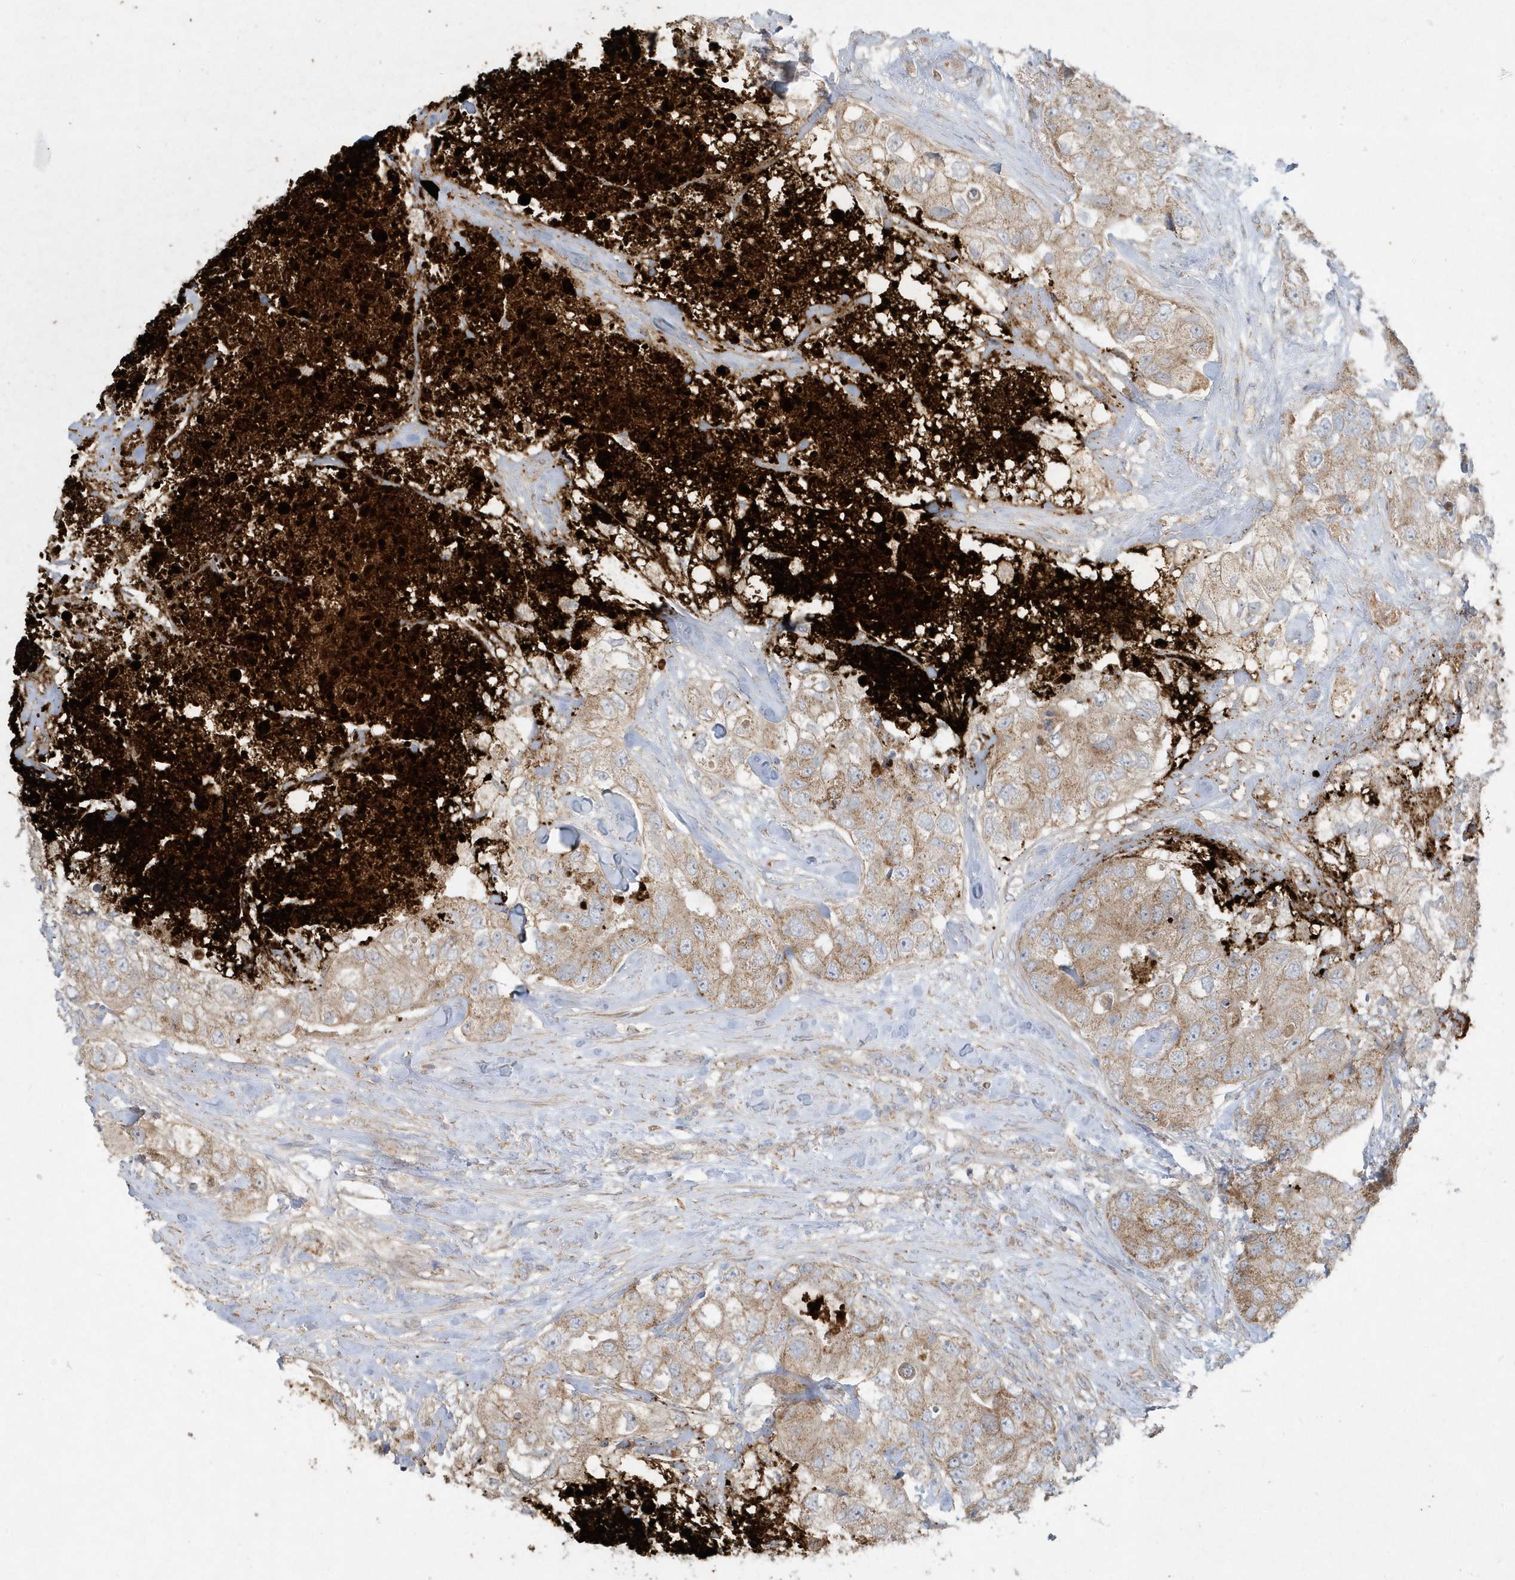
{"staining": {"intensity": "moderate", "quantity": ">75%", "location": "cytoplasmic/membranous"}, "tissue": "breast cancer", "cell_type": "Tumor cells", "image_type": "cancer", "snomed": [{"axis": "morphology", "description": "Duct carcinoma"}, {"axis": "topography", "description": "Breast"}], "caption": "Breast cancer tissue exhibits moderate cytoplasmic/membranous staining in approximately >75% of tumor cells, visualized by immunohistochemistry. (Brightfield microscopy of DAB IHC at high magnification).", "gene": "SLC38A2", "patient": {"sex": "female", "age": 62}}